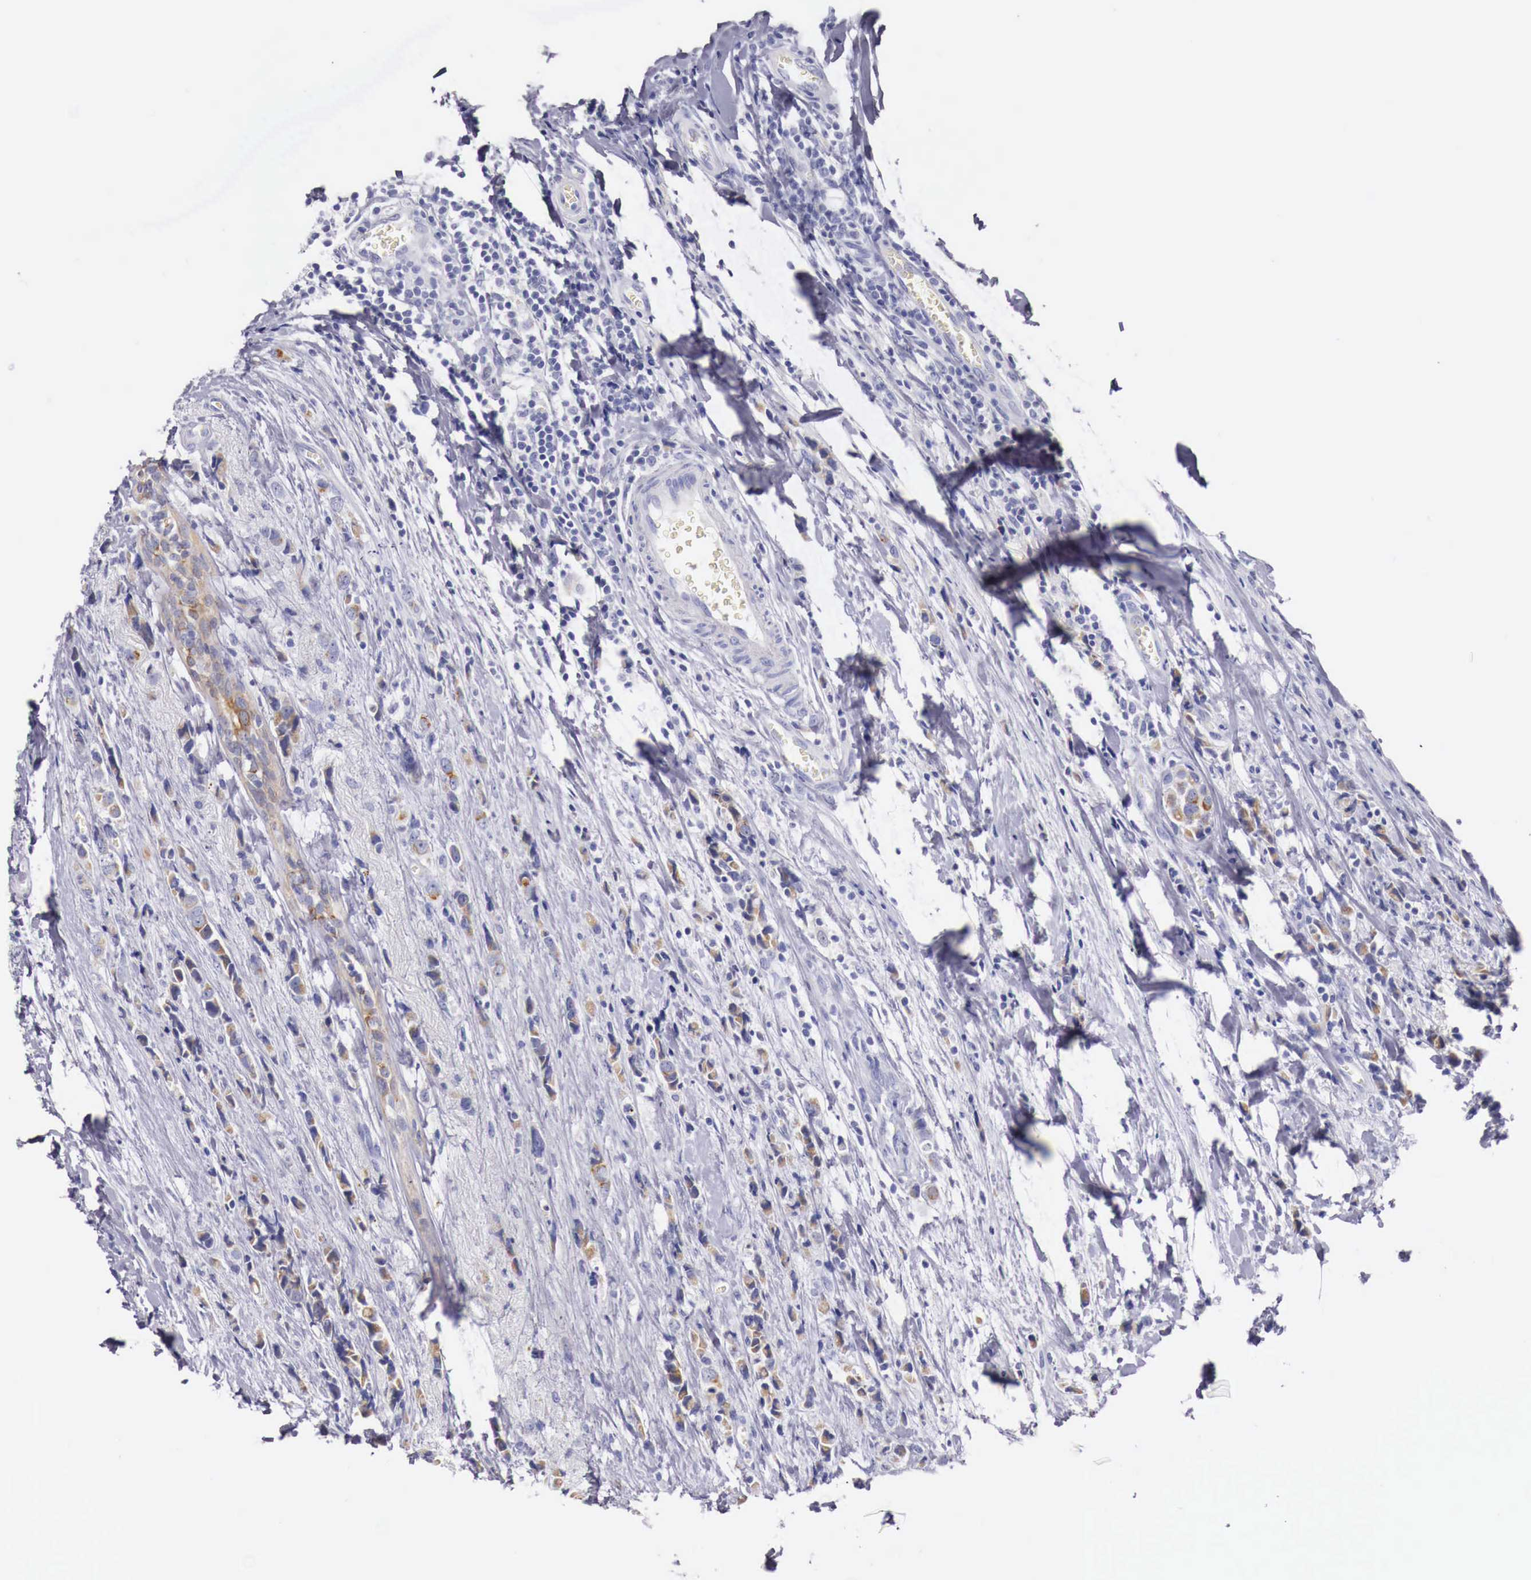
{"staining": {"intensity": "weak", "quantity": "25%-75%", "location": "cytoplasmic/membranous"}, "tissue": "breast cancer", "cell_type": "Tumor cells", "image_type": "cancer", "snomed": [{"axis": "morphology", "description": "Lobular carcinoma"}, {"axis": "topography", "description": "Breast"}], "caption": "A photomicrograph of human breast lobular carcinoma stained for a protein displays weak cytoplasmic/membranous brown staining in tumor cells.", "gene": "NREP", "patient": {"sex": "female", "age": 57}}